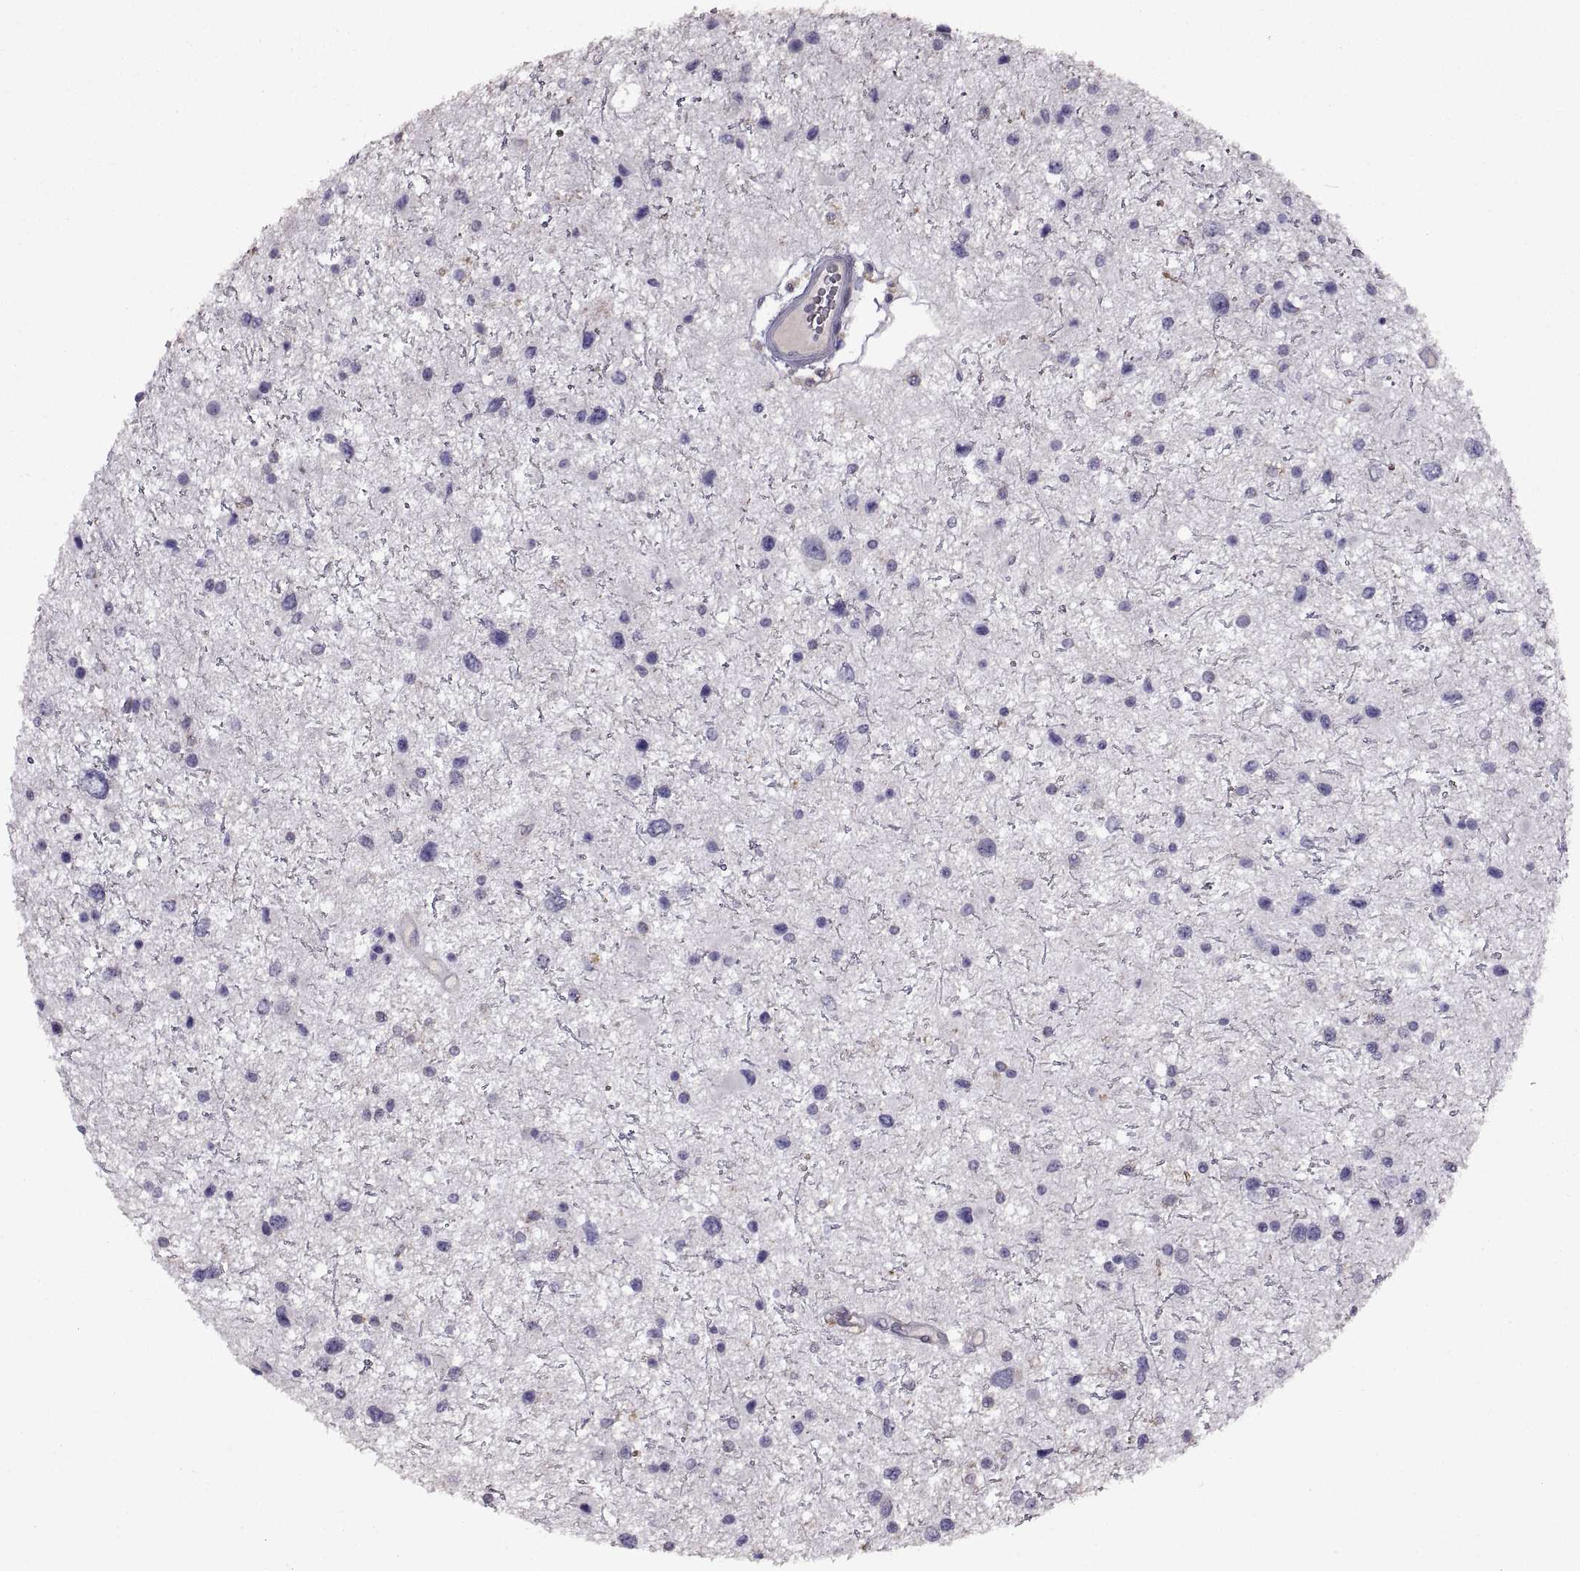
{"staining": {"intensity": "negative", "quantity": "none", "location": "none"}, "tissue": "glioma", "cell_type": "Tumor cells", "image_type": "cancer", "snomed": [{"axis": "morphology", "description": "Glioma, malignant, Low grade"}, {"axis": "topography", "description": "Brain"}], "caption": "An immunohistochemistry (IHC) micrograph of glioma is shown. There is no staining in tumor cells of glioma.", "gene": "DEFB136", "patient": {"sex": "female", "age": 32}}